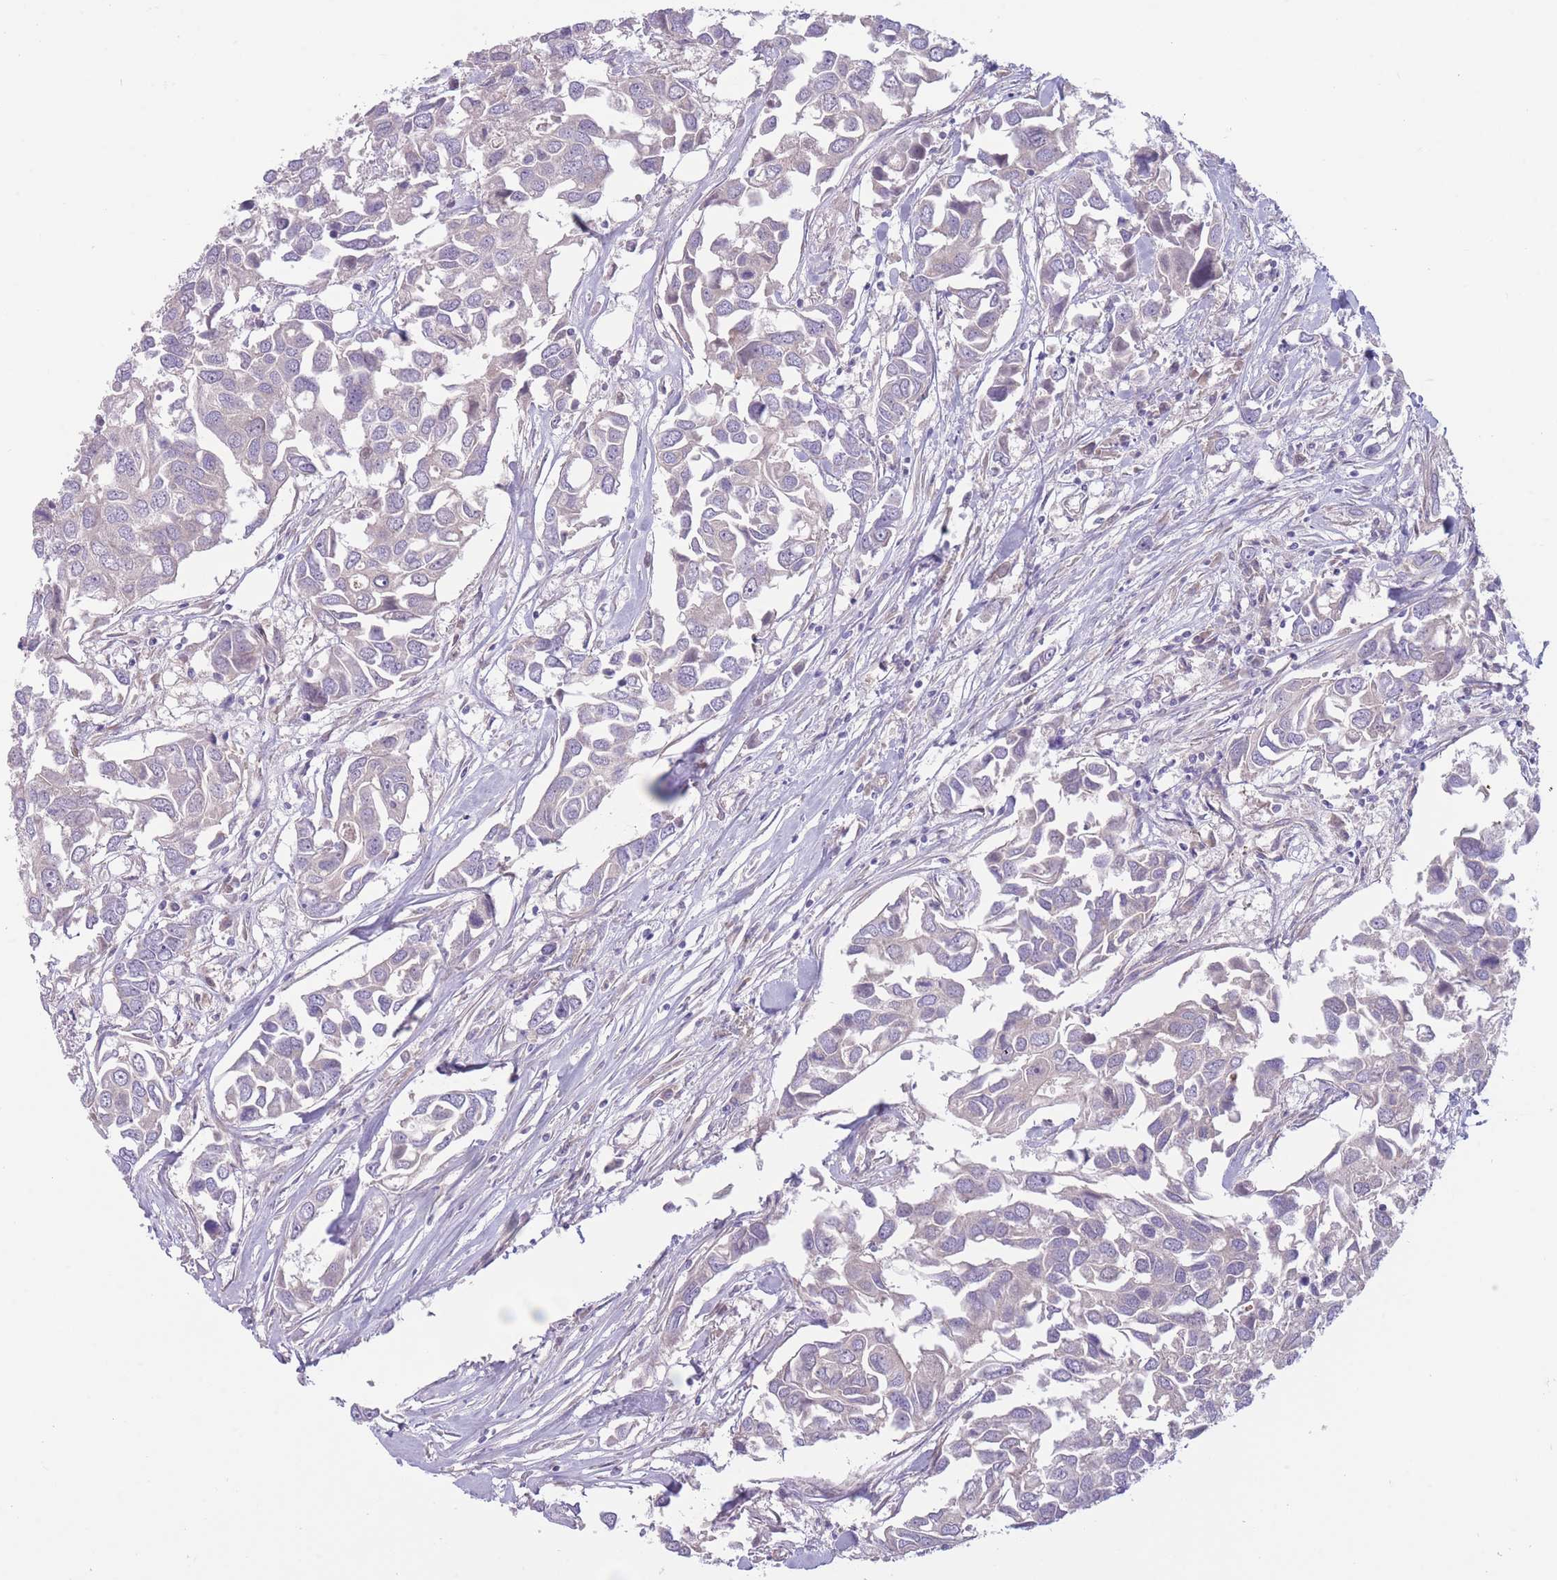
{"staining": {"intensity": "negative", "quantity": "none", "location": "none"}, "tissue": "breast cancer", "cell_type": "Tumor cells", "image_type": "cancer", "snomed": [{"axis": "morphology", "description": "Duct carcinoma"}, {"axis": "topography", "description": "Breast"}], "caption": "There is no significant positivity in tumor cells of invasive ductal carcinoma (breast).", "gene": "PNPLA5", "patient": {"sex": "female", "age": 83}}